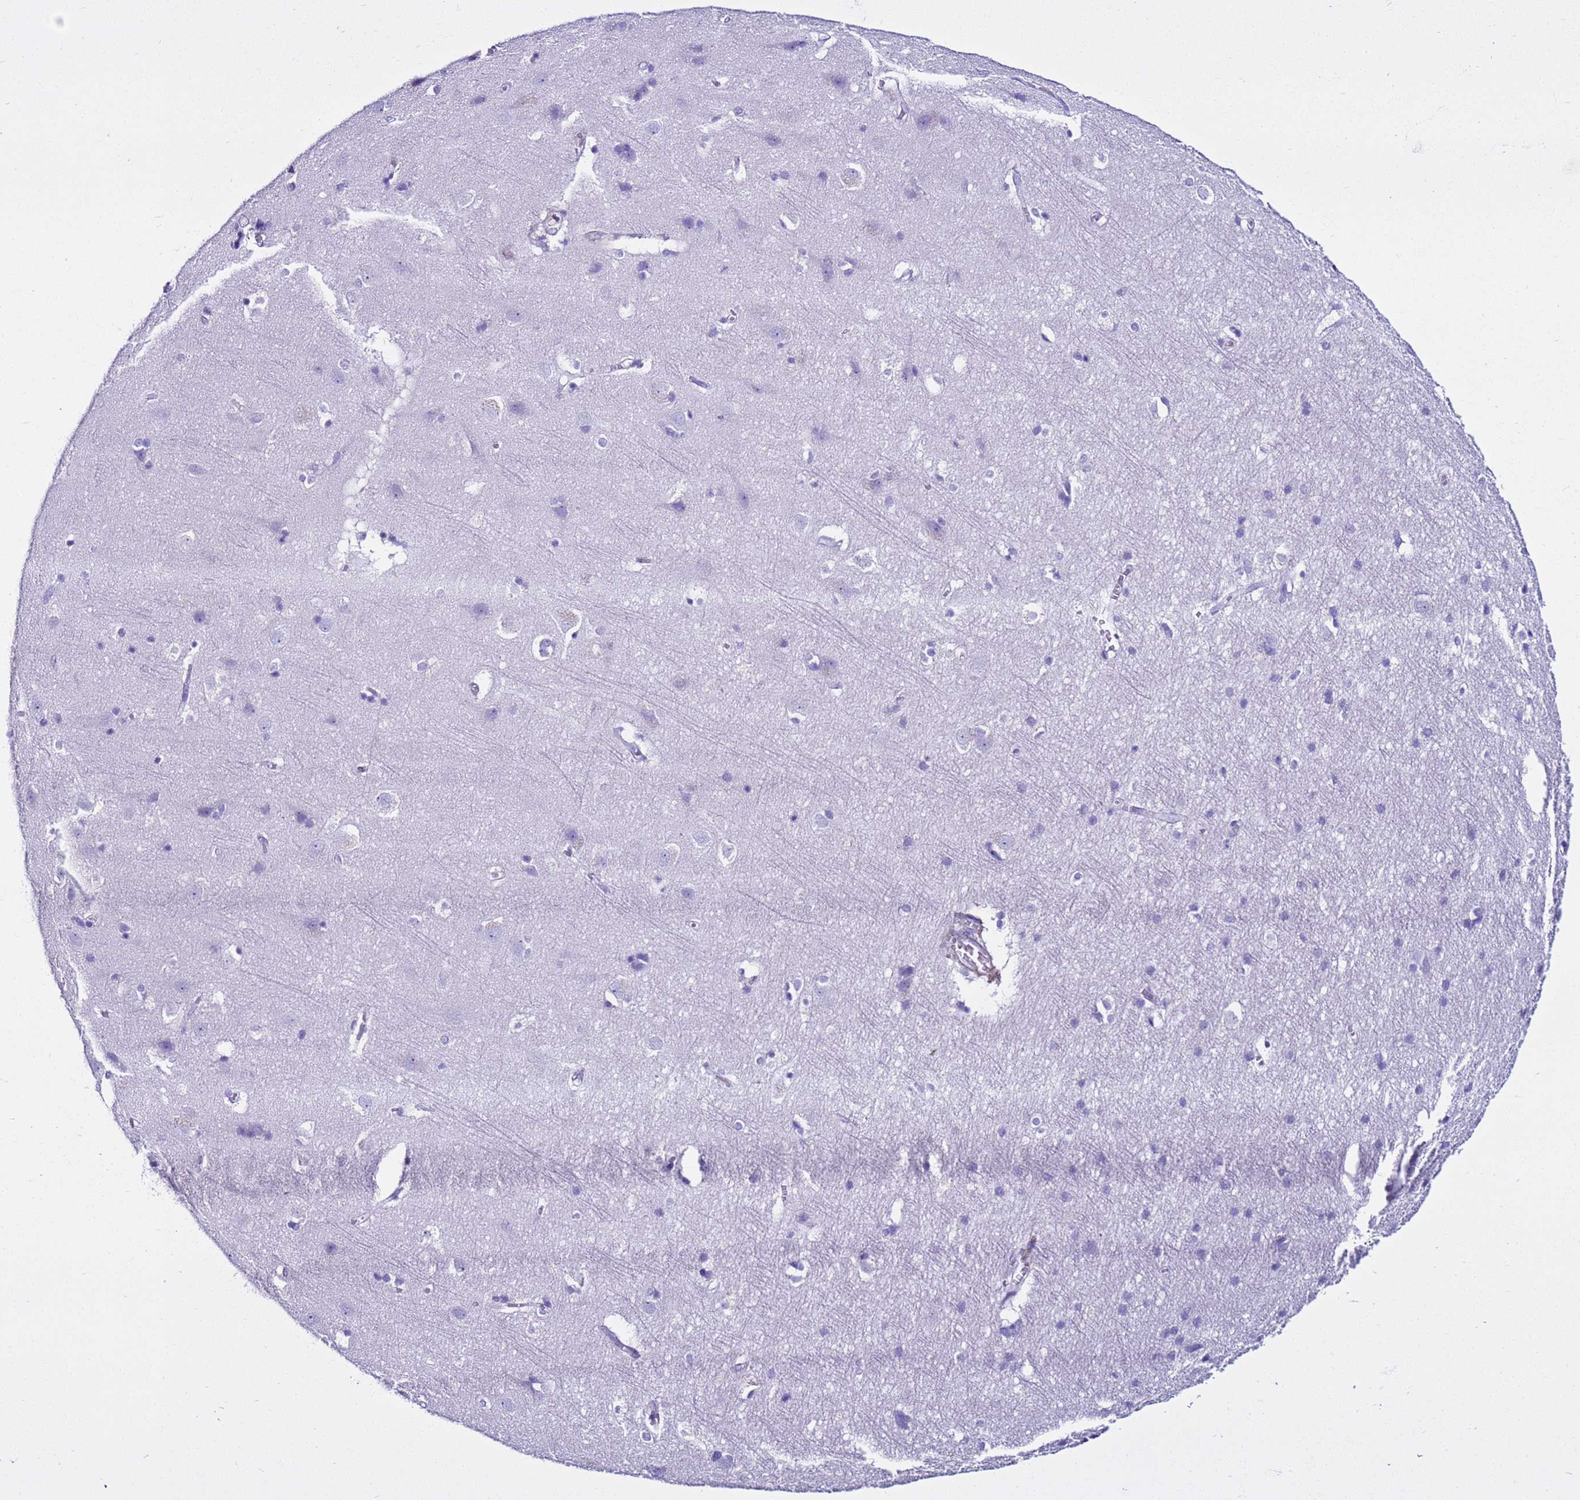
{"staining": {"intensity": "negative", "quantity": "none", "location": "none"}, "tissue": "cerebral cortex", "cell_type": "Endothelial cells", "image_type": "normal", "snomed": [{"axis": "morphology", "description": "Normal tissue, NOS"}, {"axis": "topography", "description": "Cerebral cortex"}], "caption": "A histopathology image of cerebral cortex stained for a protein demonstrates no brown staining in endothelial cells.", "gene": "LCMT1", "patient": {"sex": "male", "age": 54}}